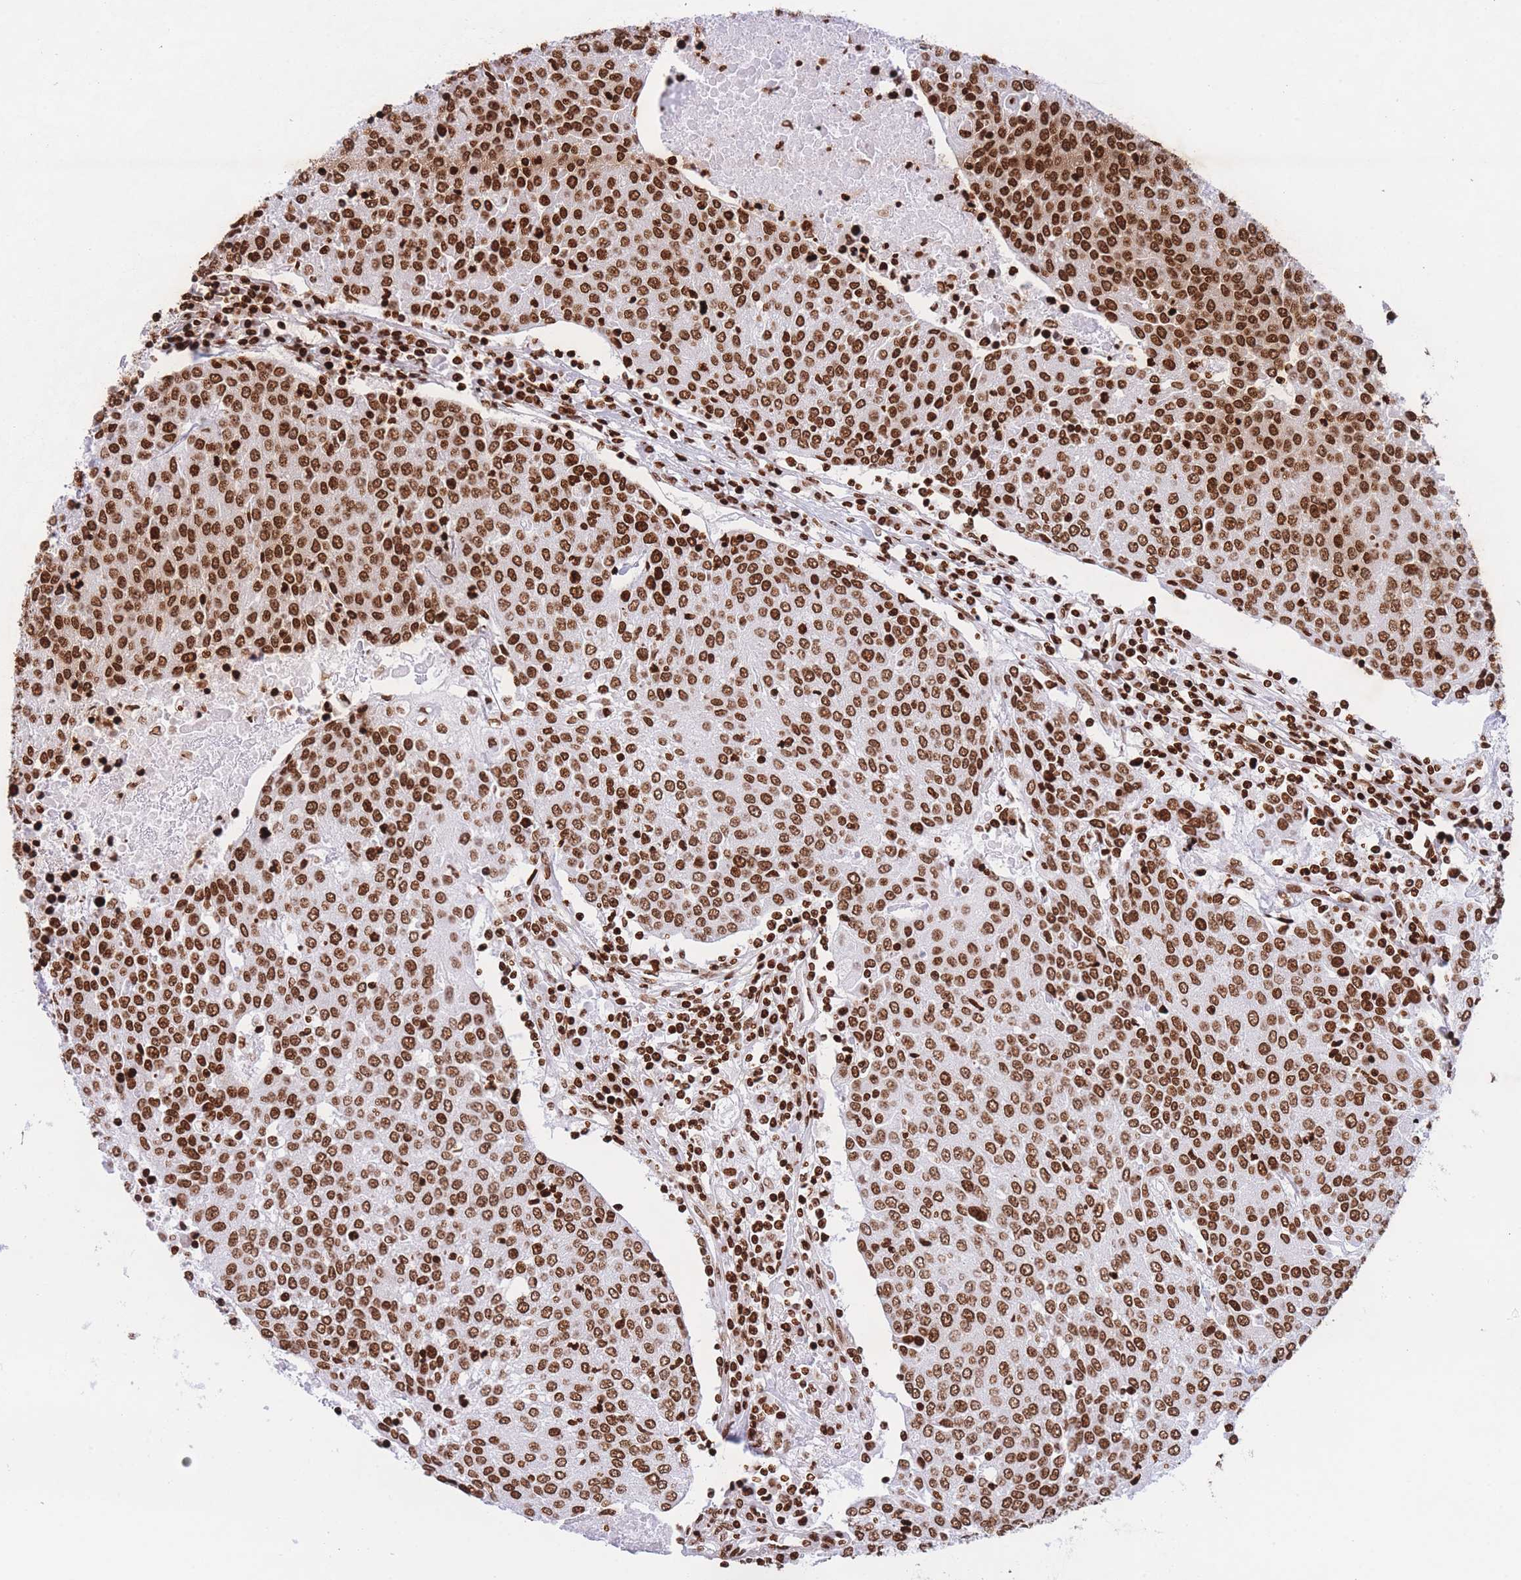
{"staining": {"intensity": "strong", "quantity": ">75%", "location": "nuclear"}, "tissue": "urothelial cancer", "cell_type": "Tumor cells", "image_type": "cancer", "snomed": [{"axis": "morphology", "description": "Urothelial carcinoma, High grade"}, {"axis": "topography", "description": "Urinary bladder"}], "caption": "Approximately >75% of tumor cells in human urothelial cancer exhibit strong nuclear protein staining as visualized by brown immunohistochemical staining.", "gene": "H2BC11", "patient": {"sex": "female", "age": 85}}